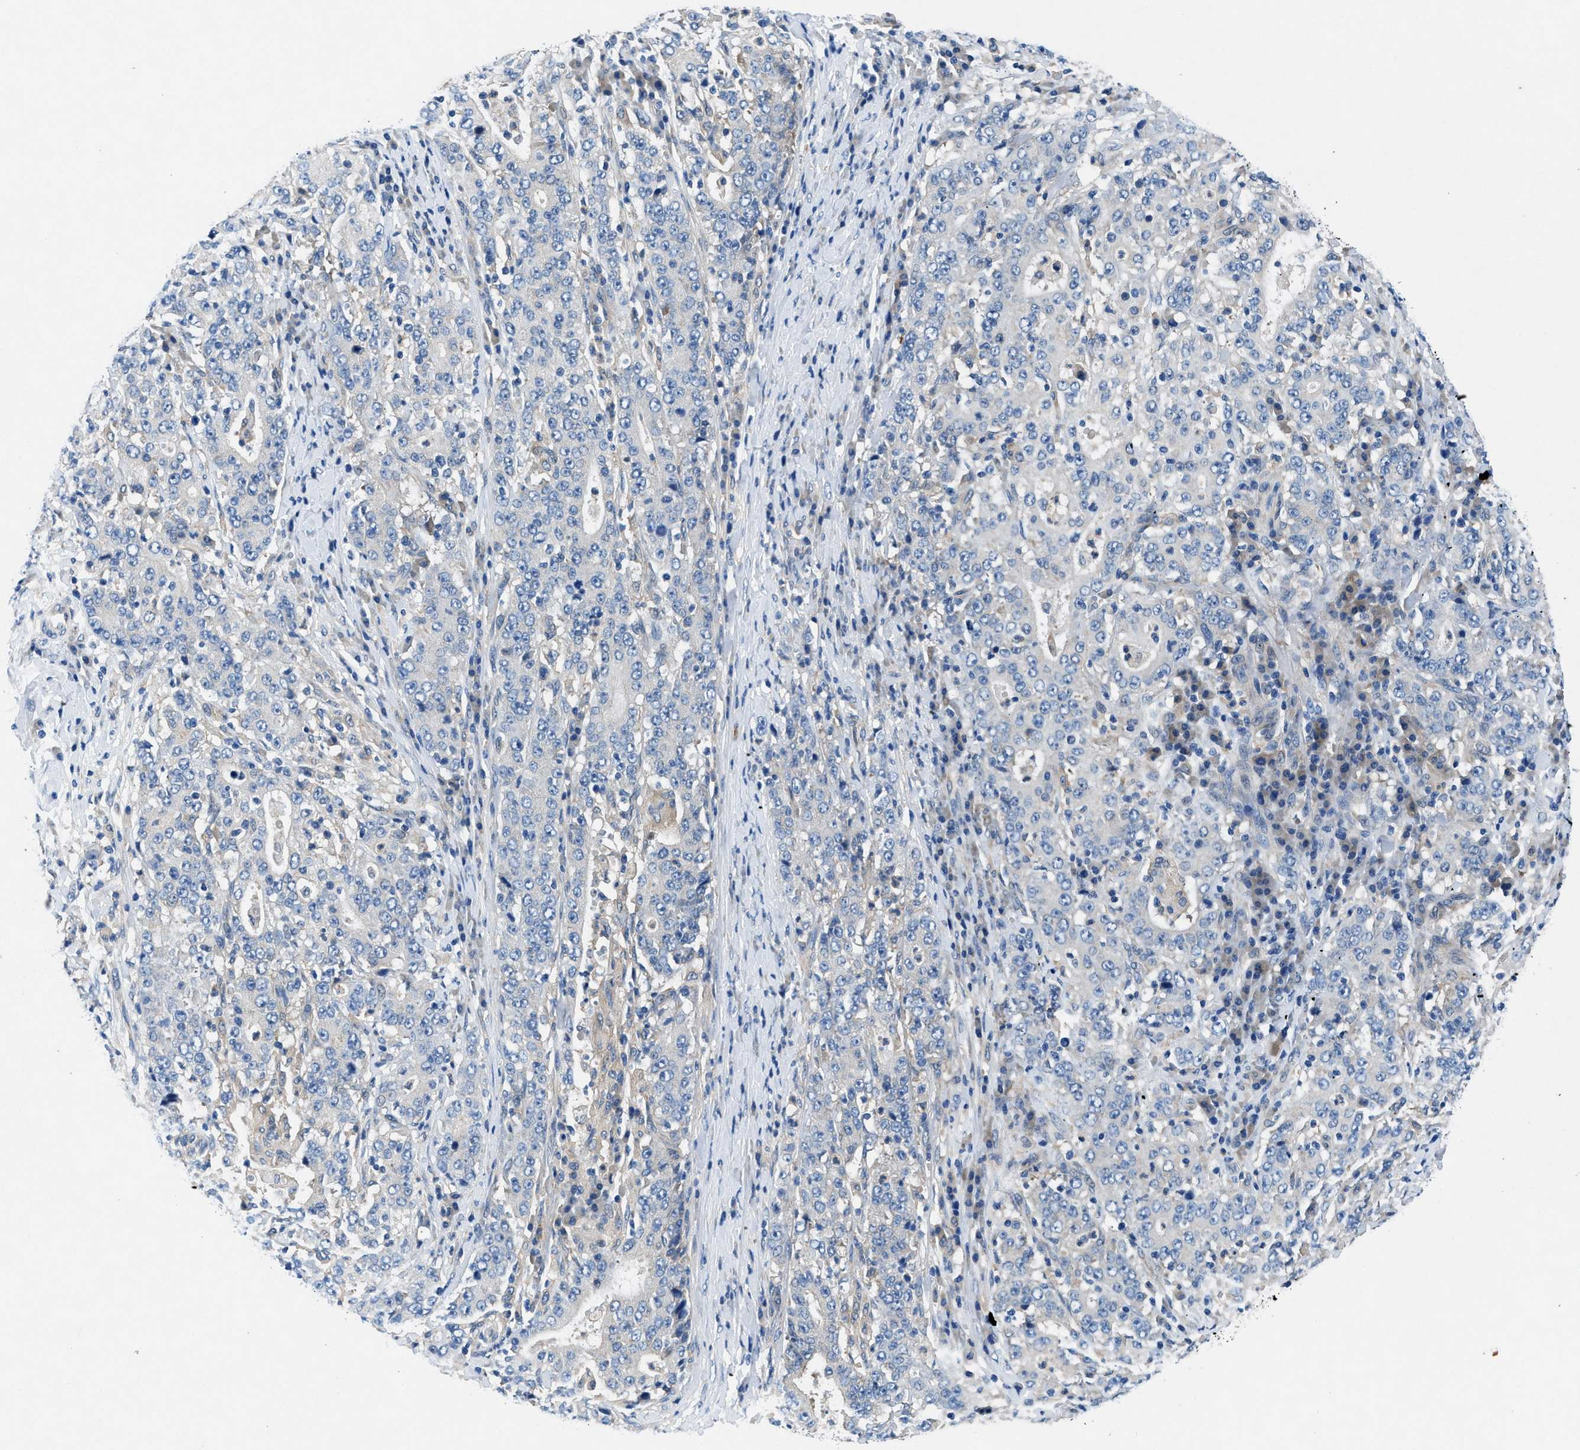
{"staining": {"intensity": "negative", "quantity": "none", "location": "none"}, "tissue": "stomach cancer", "cell_type": "Tumor cells", "image_type": "cancer", "snomed": [{"axis": "morphology", "description": "Normal tissue, NOS"}, {"axis": "morphology", "description": "Adenocarcinoma, NOS"}, {"axis": "topography", "description": "Stomach, upper"}, {"axis": "topography", "description": "Stomach"}], "caption": "The photomicrograph demonstrates no significant positivity in tumor cells of adenocarcinoma (stomach).", "gene": "COPS2", "patient": {"sex": "male", "age": 59}}